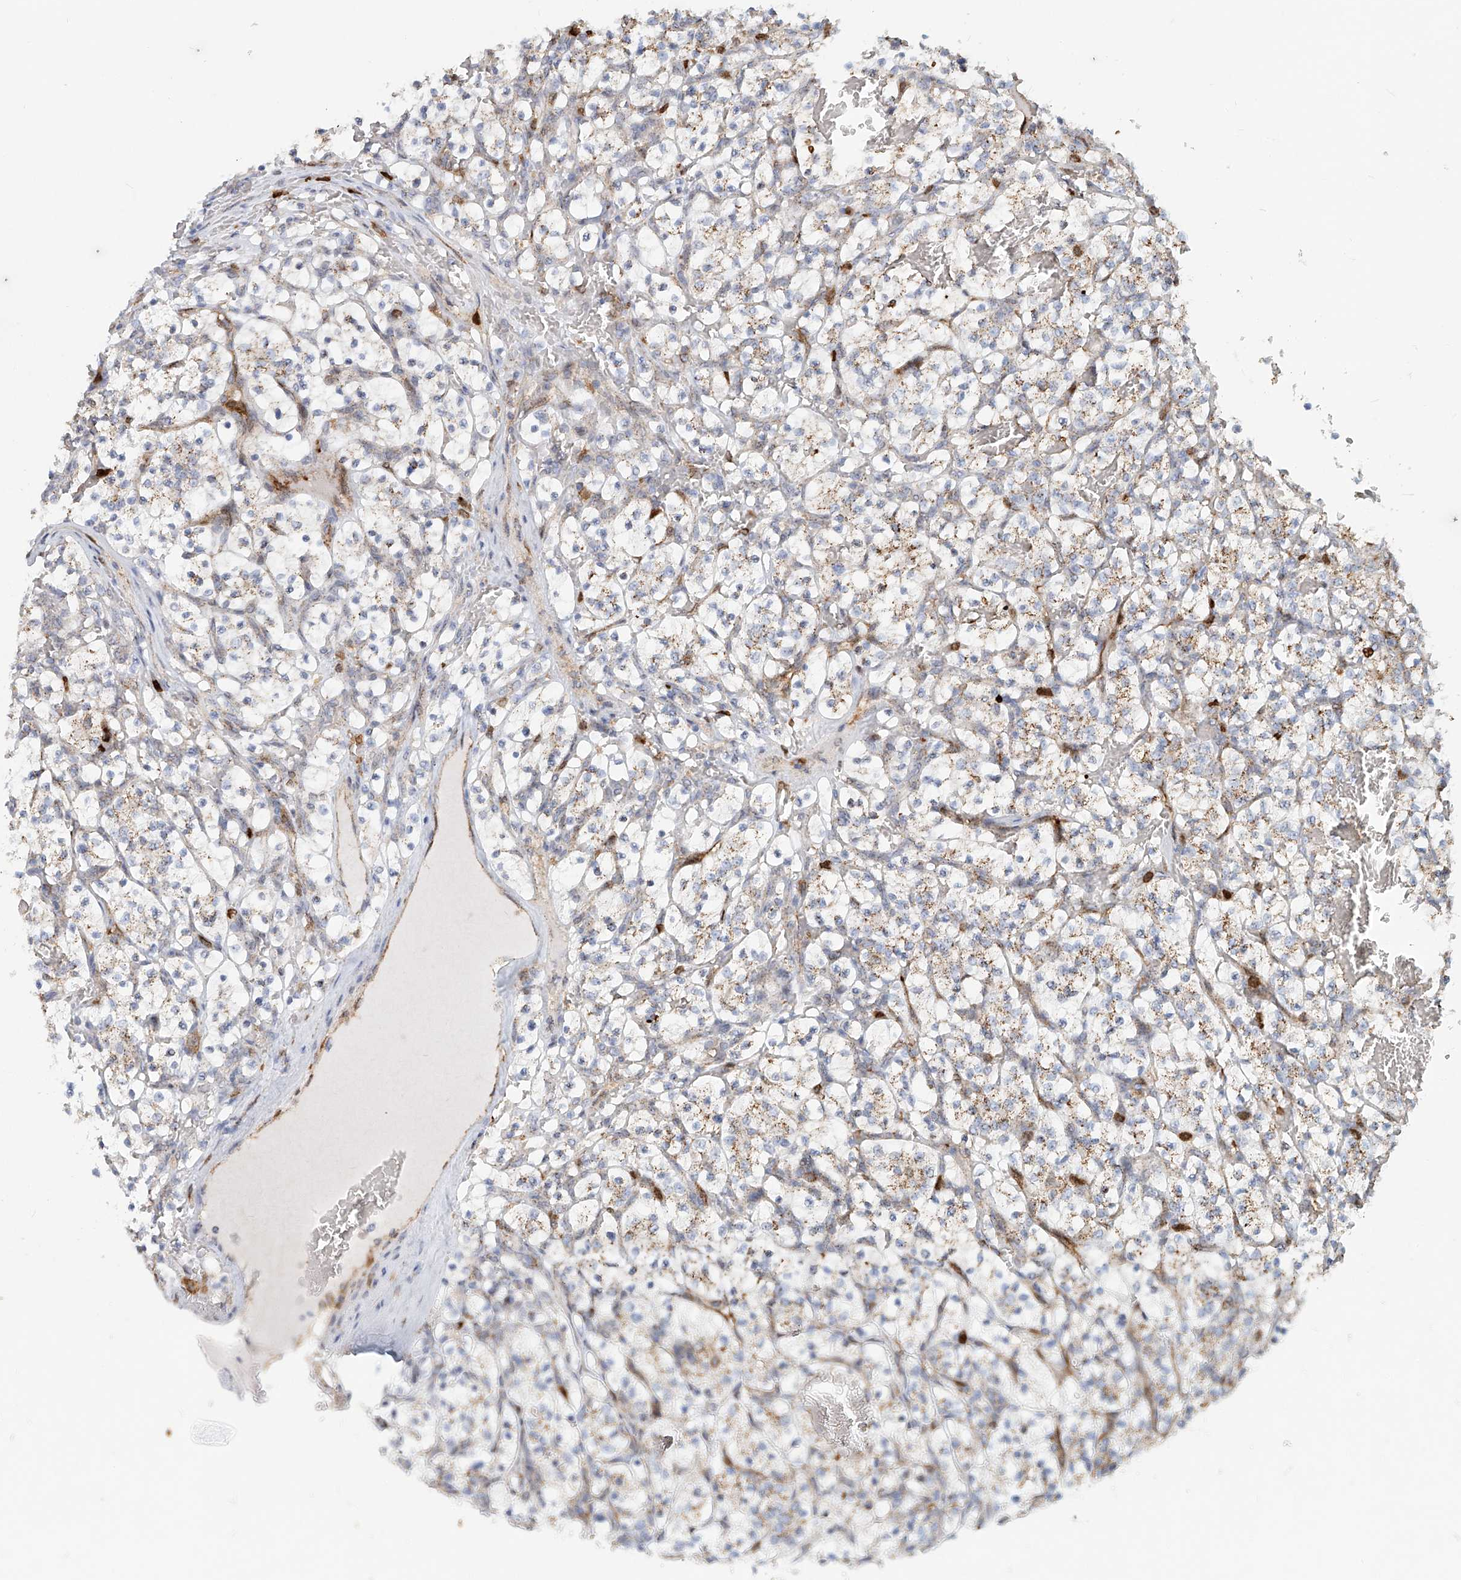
{"staining": {"intensity": "moderate", "quantity": "25%-75%", "location": "cytoplasmic/membranous"}, "tissue": "renal cancer", "cell_type": "Tumor cells", "image_type": "cancer", "snomed": [{"axis": "morphology", "description": "Adenocarcinoma, NOS"}, {"axis": "topography", "description": "Kidney"}], "caption": "Immunohistochemistry (IHC) image of renal adenocarcinoma stained for a protein (brown), which exhibits medium levels of moderate cytoplasmic/membranous positivity in approximately 25%-75% of tumor cells.", "gene": "PTPRA", "patient": {"sex": "female", "age": 57}}